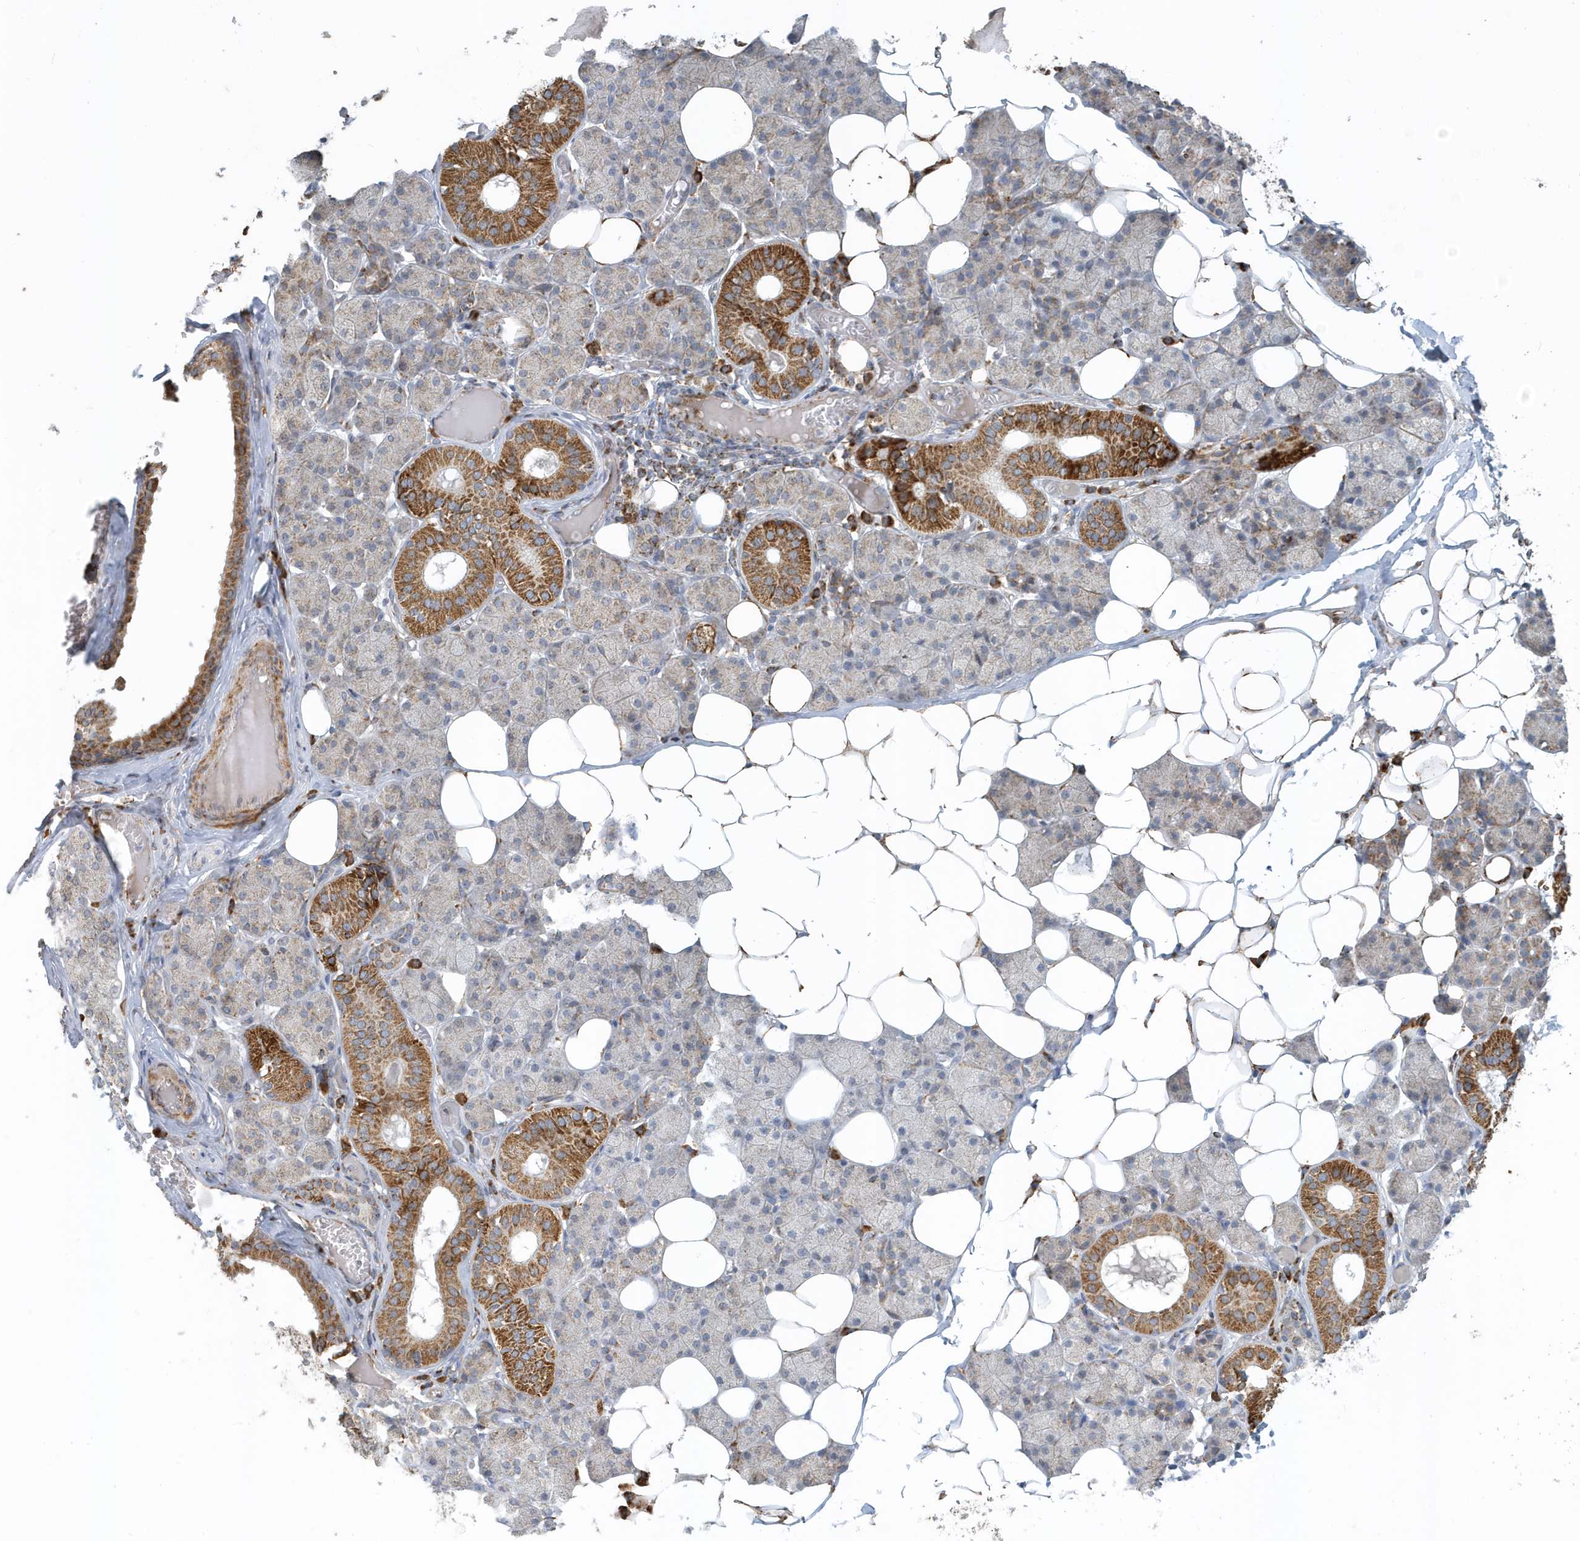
{"staining": {"intensity": "strong", "quantity": "25%-75%", "location": "cytoplasmic/membranous"}, "tissue": "salivary gland", "cell_type": "Glandular cells", "image_type": "normal", "snomed": [{"axis": "morphology", "description": "Normal tissue, NOS"}, {"axis": "topography", "description": "Salivary gland"}], "caption": "The immunohistochemical stain shows strong cytoplasmic/membranous positivity in glandular cells of normal salivary gland. (Brightfield microscopy of DAB IHC at high magnification).", "gene": "MAN1A1", "patient": {"sex": "female", "age": 33}}